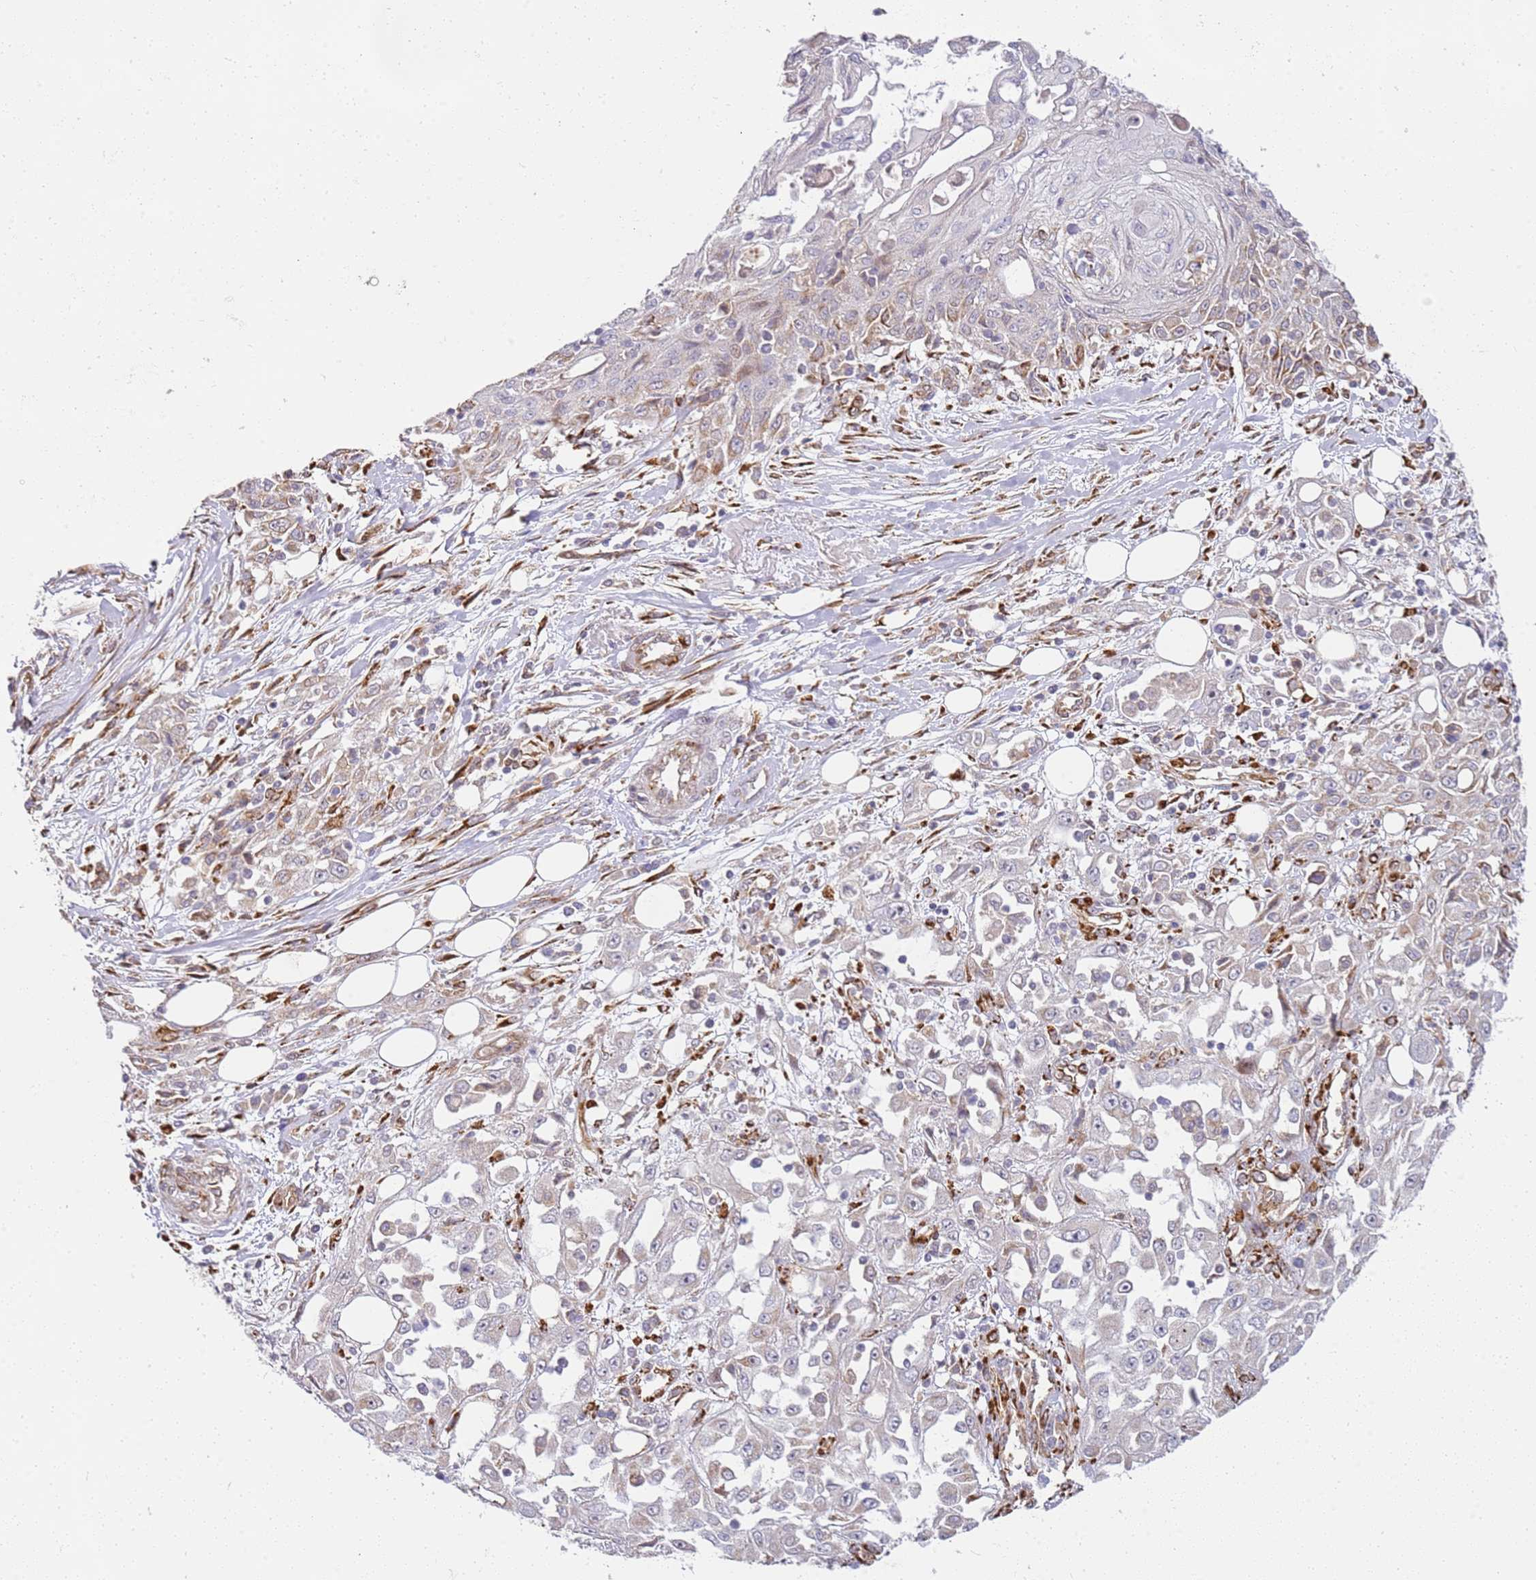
{"staining": {"intensity": "moderate", "quantity": "<25%", "location": "cytoplasmic/membranous"}, "tissue": "skin cancer", "cell_type": "Tumor cells", "image_type": "cancer", "snomed": [{"axis": "morphology", "description": "Squamous cell carcinoma, NOS"}, {"axis": "morphology", "description": "Squamous cell carcinoma, metastatic, NOS"}, {"axis": "topography", "description": "Skin"}, {"axis": "topography", "description": "Lymph node"}], "caption": "Protein staining of skin cancer (metastatic squamous cell carcinoma) tissue reveals moderate cytoplasmic/membranous positivity in about <25% of tumor cells.", "gene": "GRAP", "patient": {"sex": "male", "age": 75}}